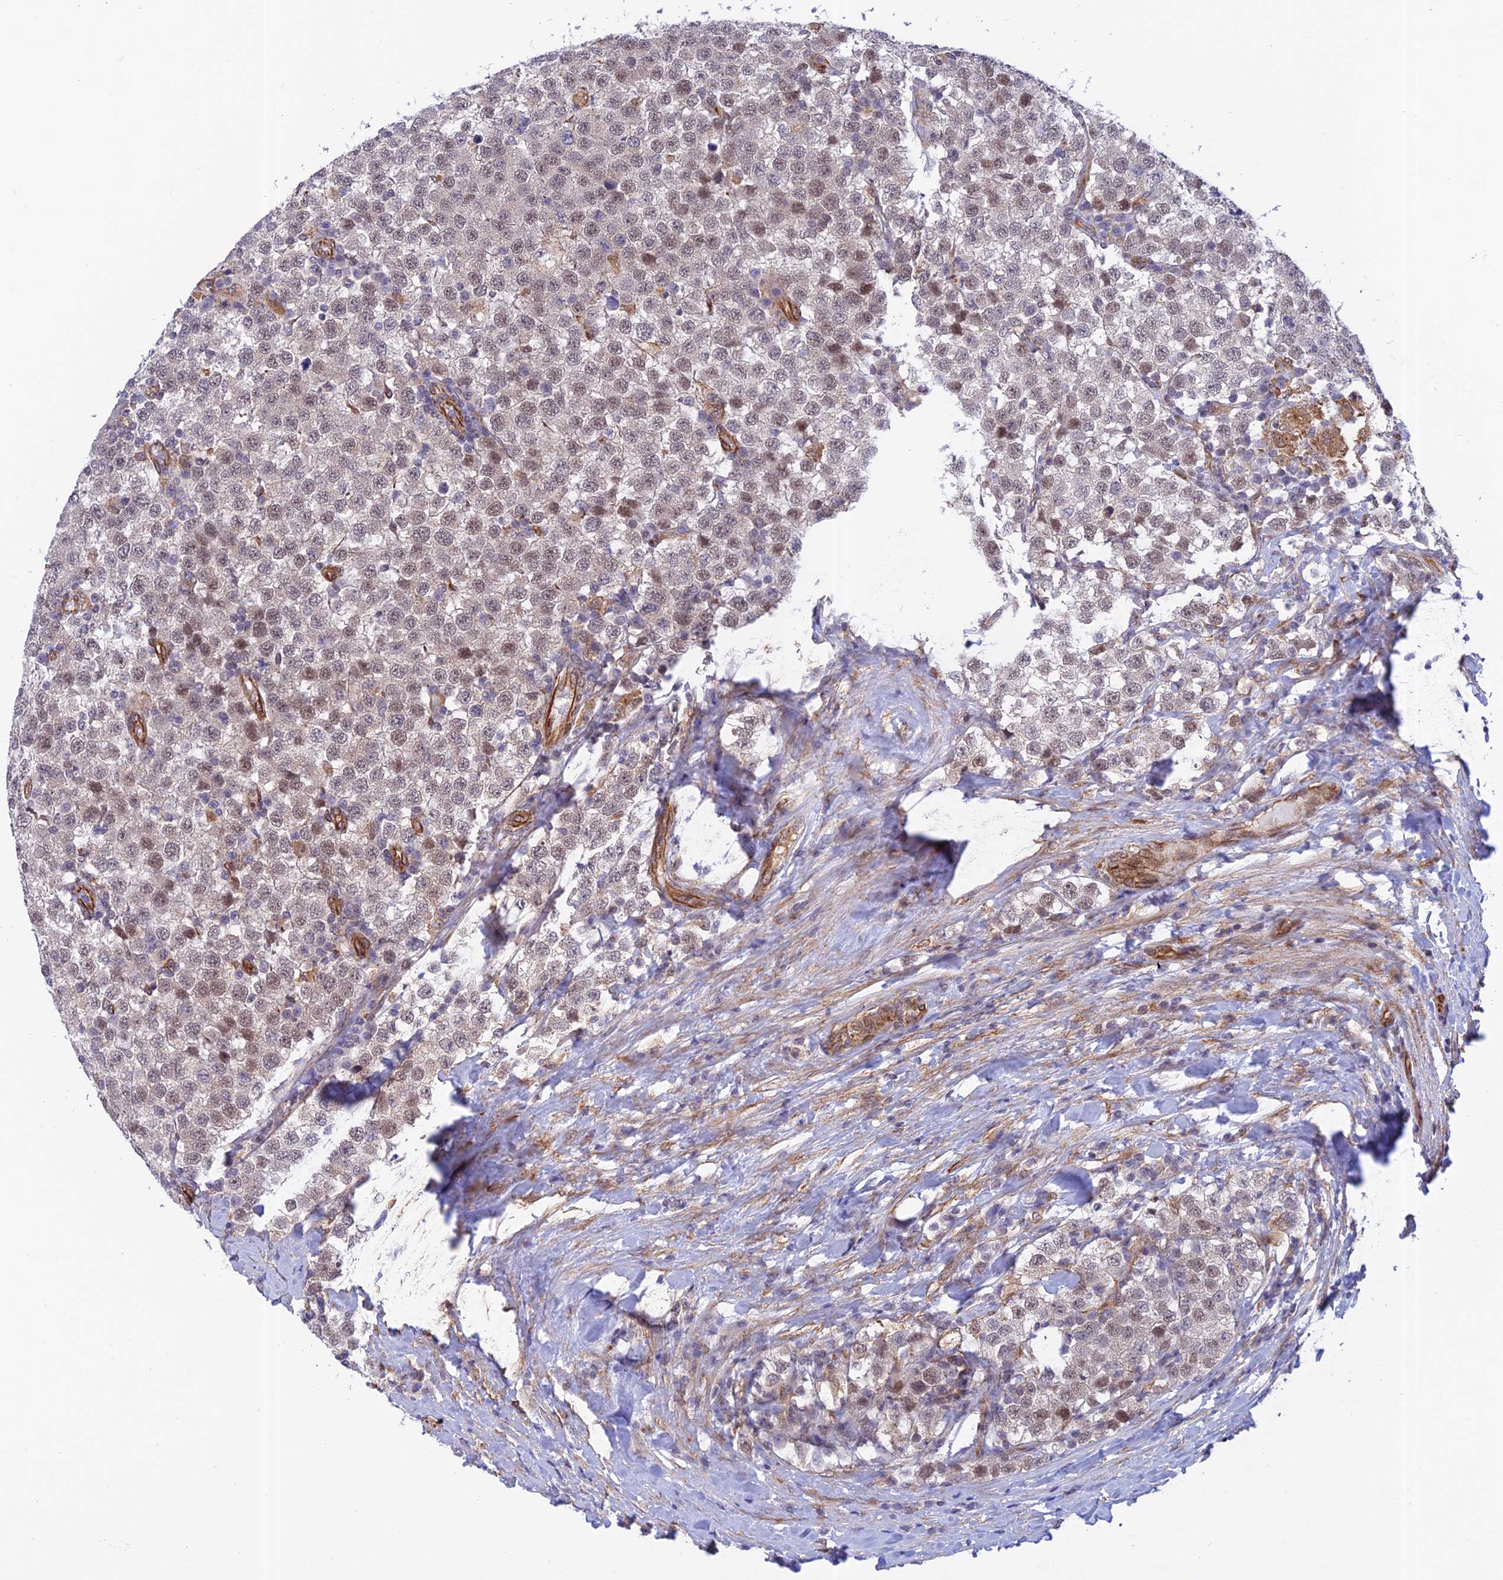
{"staining": {"intensity": "weak", "quantity": "25%-75%", "location": "nuclear"}, "tissue": "testis cancer", "cell_type": "Tumor cells", "image_type": "cancer", "snomed": [{"axis": "morphology", "description": "Seminoma, NOS"}, {"axis": "topography", "description": "Testis"}], "caption": "A photomicrograph of testis cancer stained for a protein shows weak nuclear brown staining in tumor cells.", "gene": "PAGR1", "patient": {"sex": "male", "age": 34}}